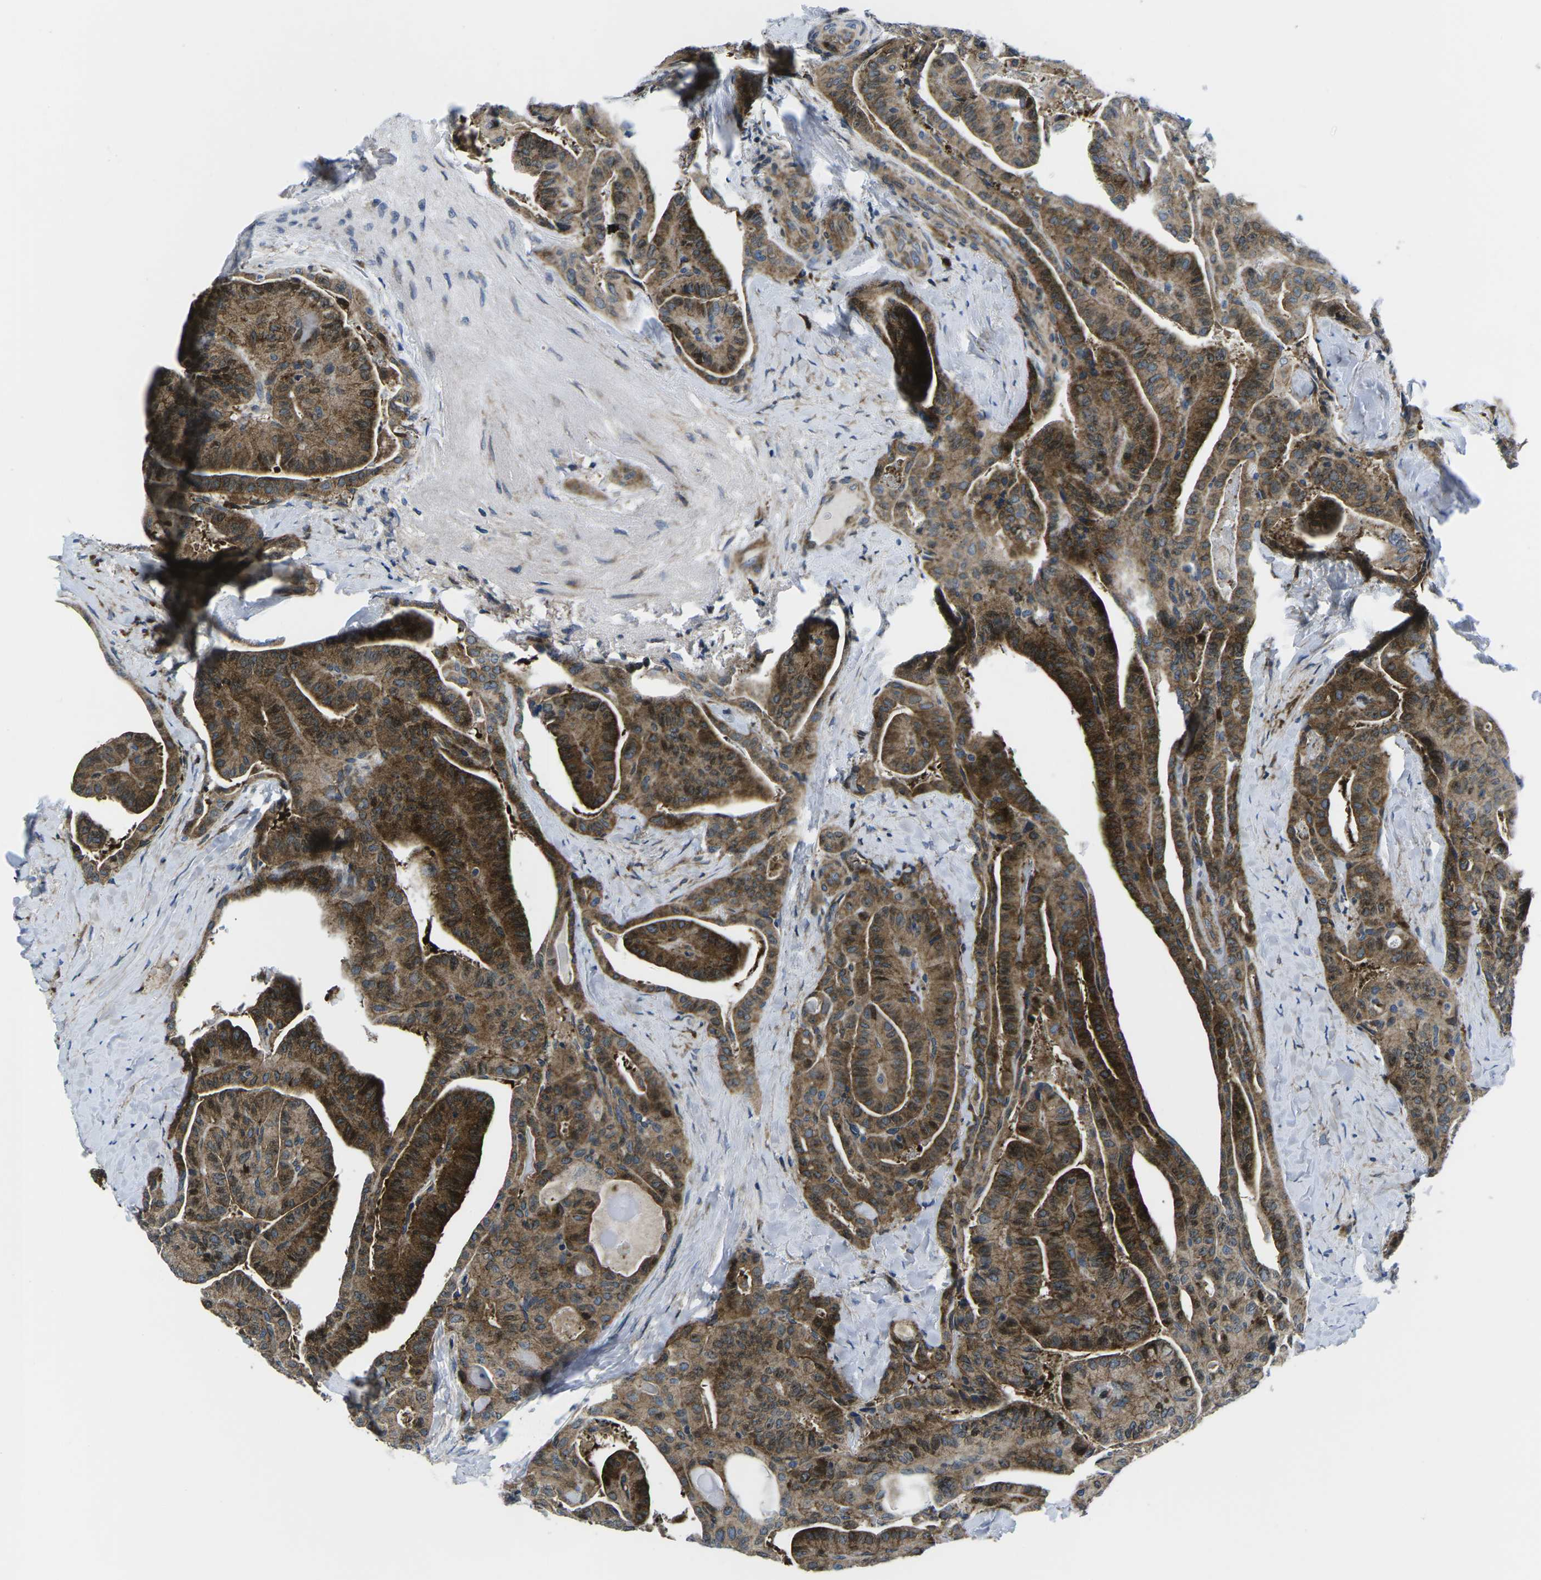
{"staining": {"intensity": "moderate", "quantity": ">75%", "location": "cytoplasmic/membranous"}, "tissue": "thyroid cancer", "cell_type": "Tumor cells", "image_type": "cancer", "snomed": [{"axis": "morphology", "description": "Papillary adenocarcinoma, NOS"}, {"axis": "topography", "description": "Thyroid gland"}], "caption": "Tumor cells display medium levels of moderate cytoplasmic/membranous positivity in about >75% of cells in human papillary adenocarcinoma (thyroid).", "gene": "EIF4E", "patient": {"sex": "male", "age": 77}}